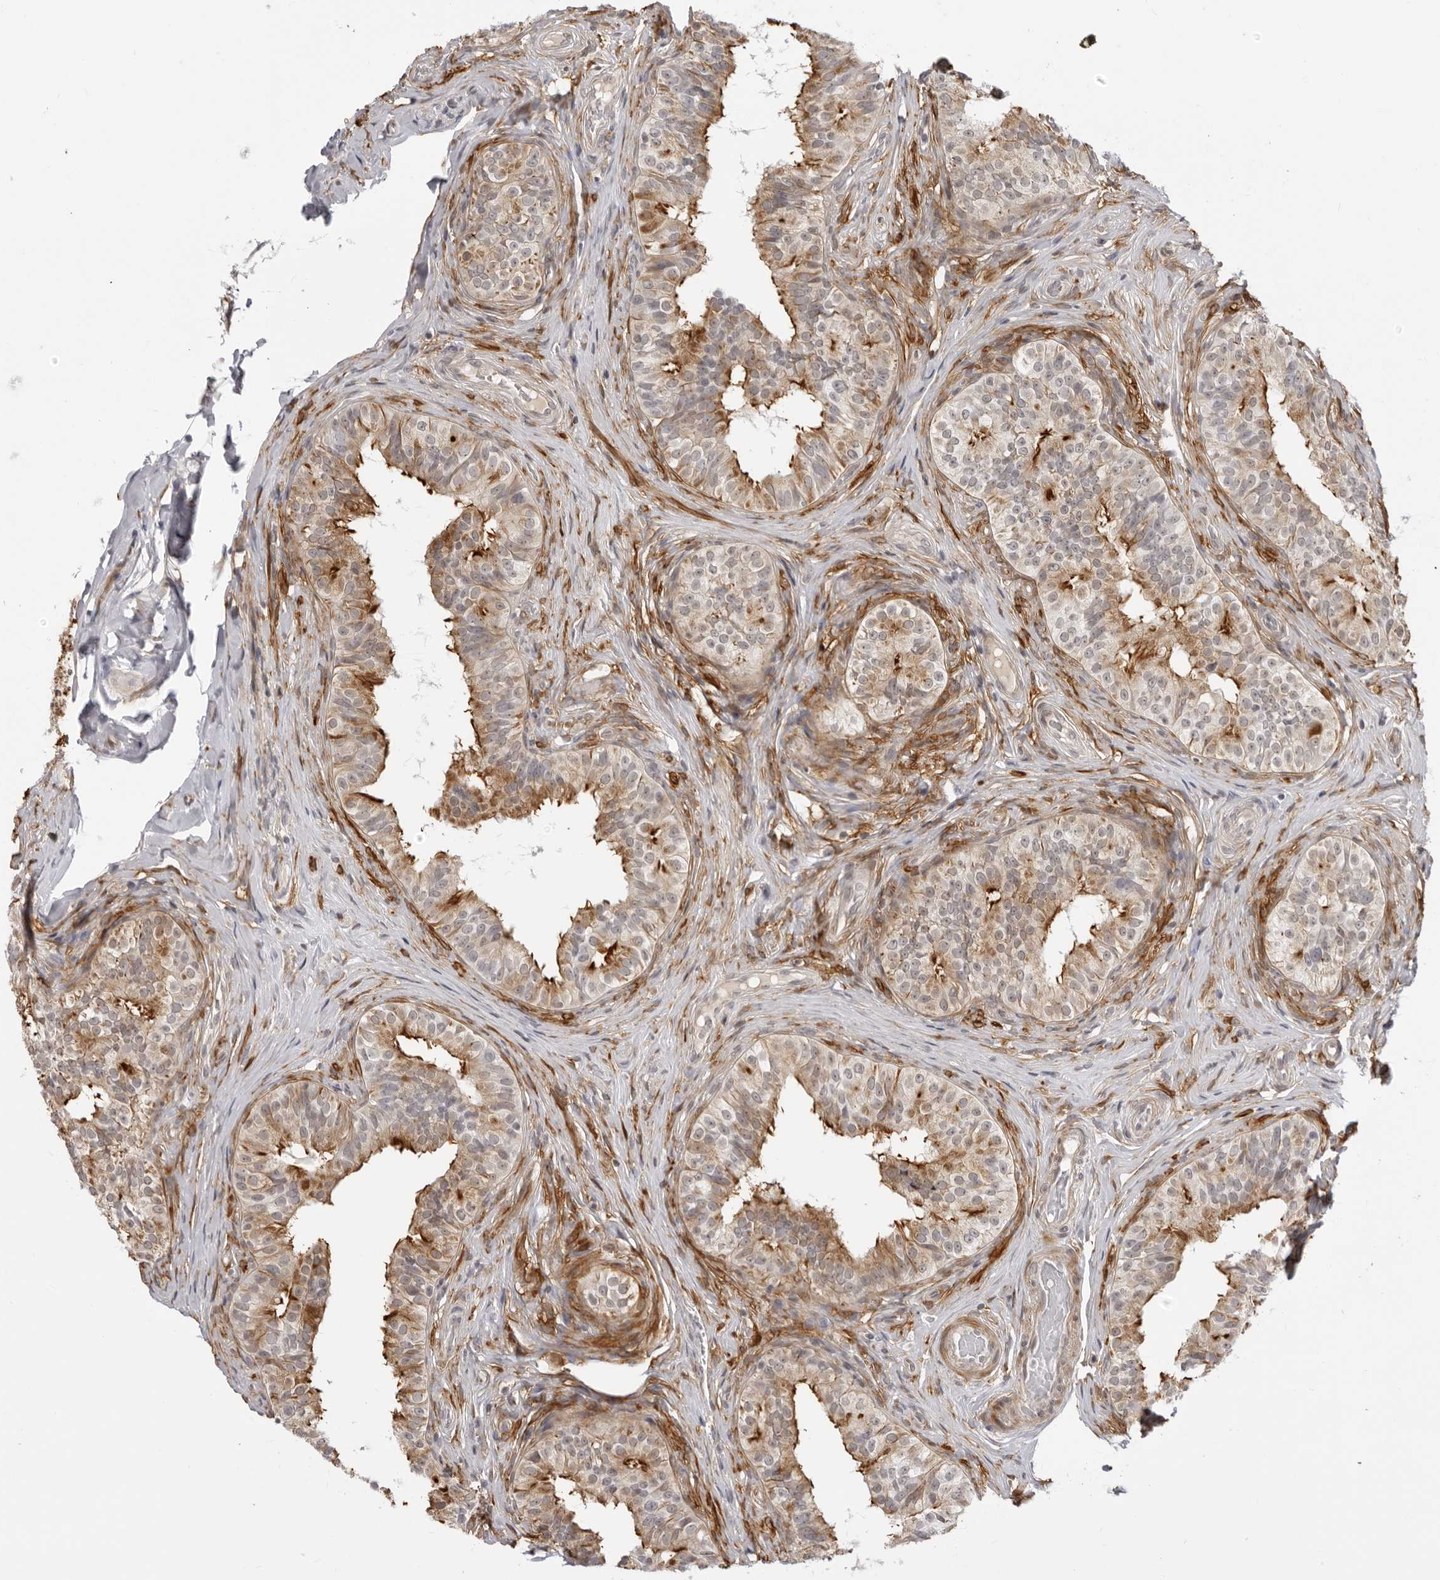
{"staining": {"intensity": "moderate", "quantity": ">75%", "location": "cytoplasmic/membranous"}, "tissue": "epididymis", "cell_type": "Glandular cells", "image_type": "normal", "snomed": [{"axis": "morphology", "description": "Normal tissue, NOS"}, {"axis": "topography", "description": "Epididymis"}], "caption": "The image reveals a brown stain indicating the presence of a protein in the cytoplasmic/membranous of glandular cells in epididymis. (DAB (3,3'-diaminobenzidine) = brown stain, brightfield microscopy at high magnification).", "gene": "SUGCT", "patient": {"sex": "male", "age": 49}}